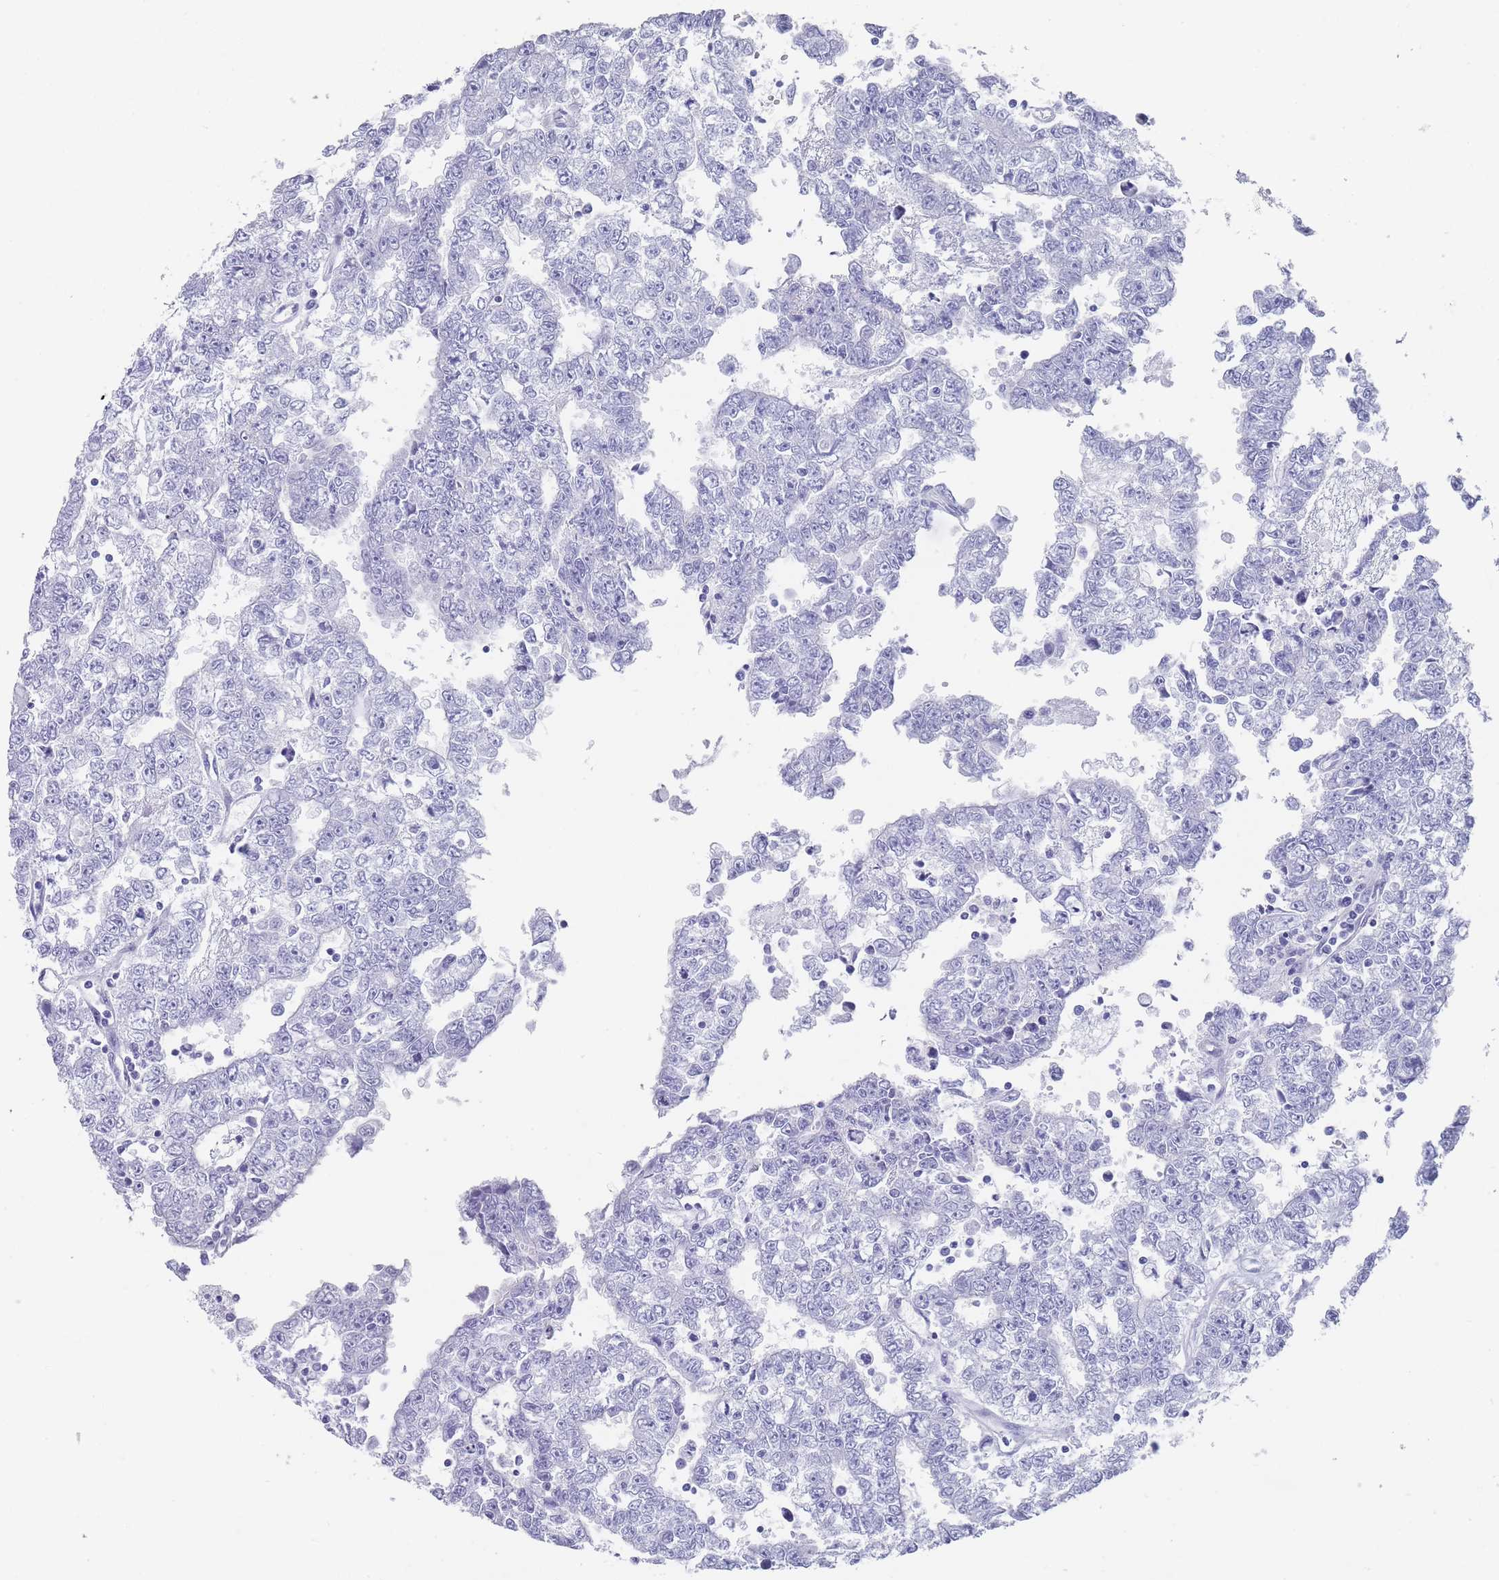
{"staining": {"intensity": "negative", "quantity": "none", "location": "none"}, "tissue": "testis cancer", "cell_type": "Tumor cells", "image_type": "cancer", "snomed": [{"axis": "morphology", "description": "Carcinoma, Embryonal, NOS"}, {"axis": "topography", "description": "Testis"}], "caption": "Immunohistochemistry histopathology image of neoplastic tissue: embryonal carcinoma (testis) stained with DAB (3,3'-diaminobenzidine) reveals no significant protein expression in tumor cells. (Immunohistochemistry (ihc), brightfield microscopy, high magnification).", "gene": "RAB2B", "patient": {"sex": "male", "age": 25}}